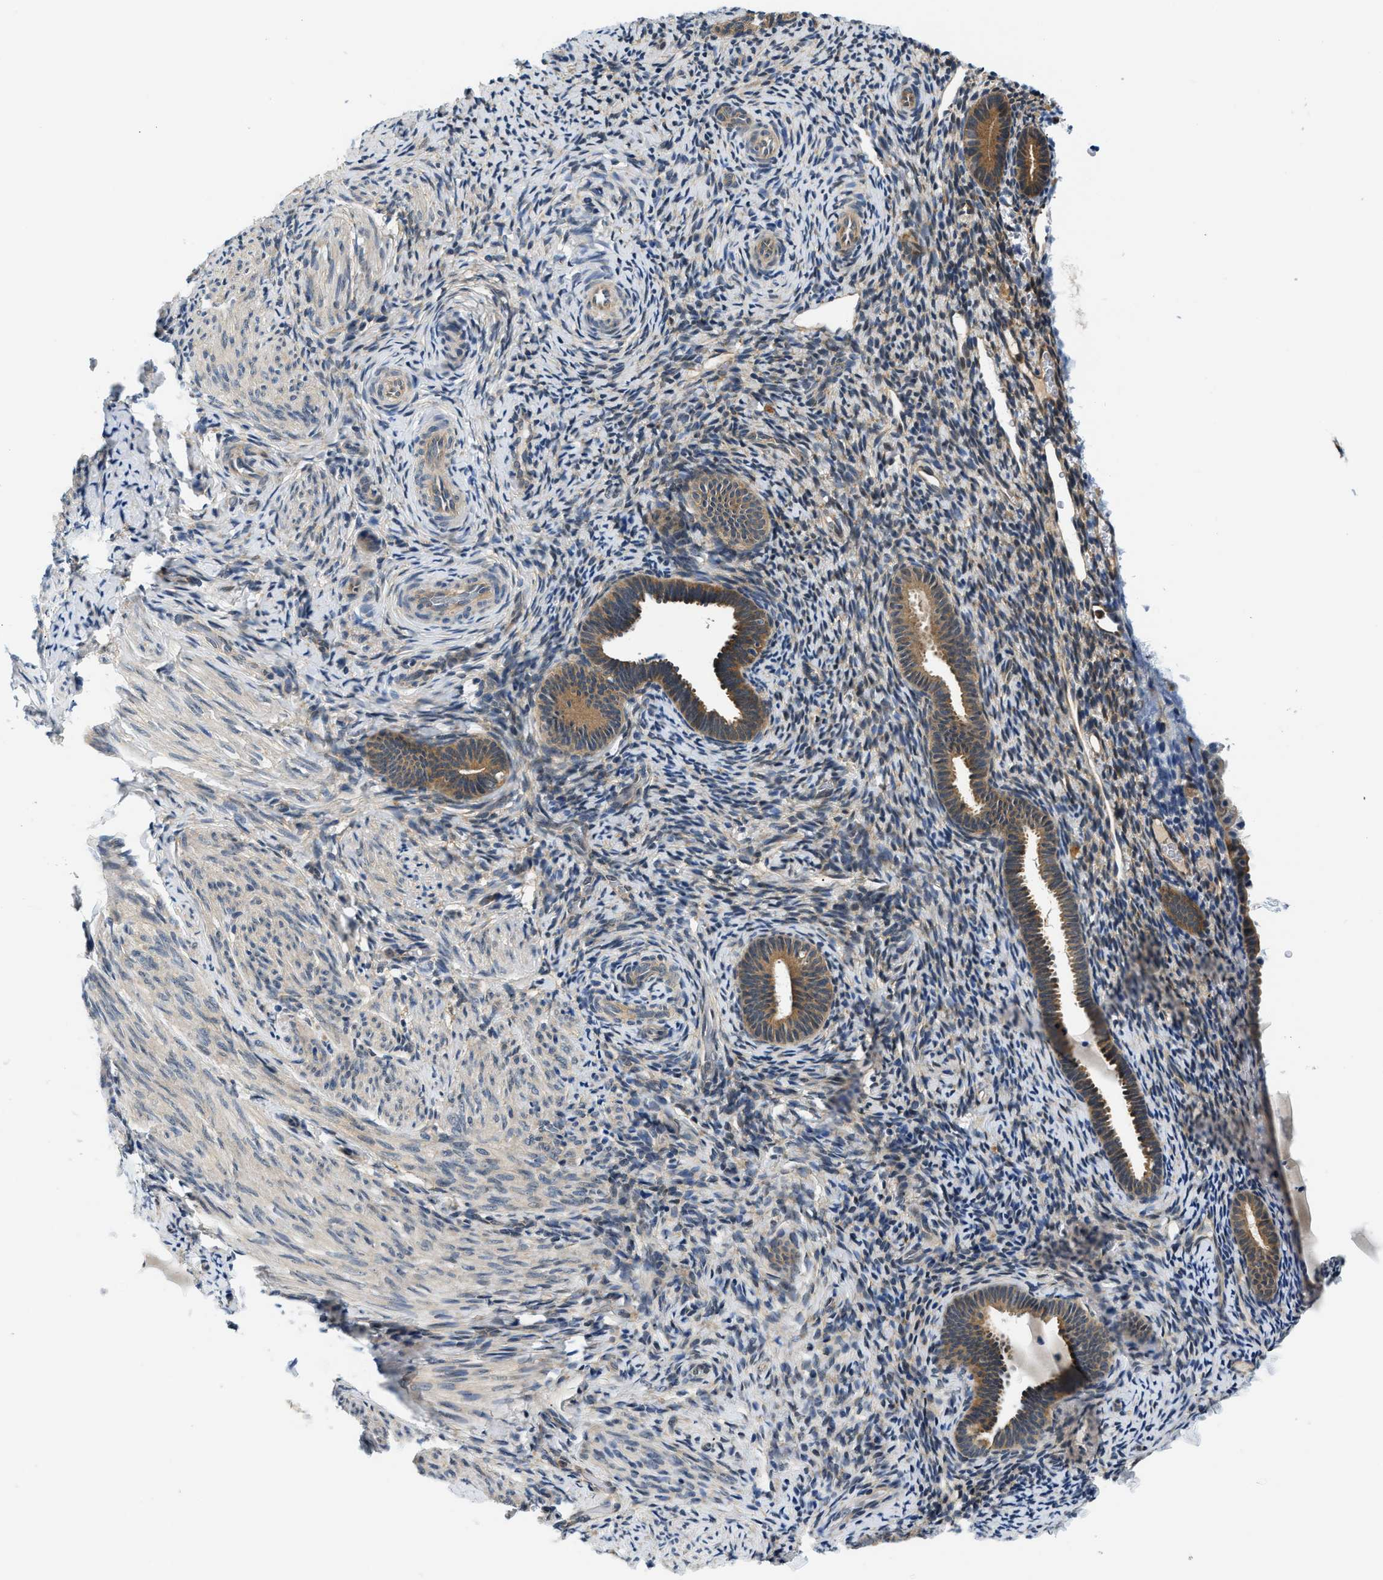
{"staining": {"intensity": "weak", "quantity": "<25%", "location": "cytoplasmic/membranous"}, "tissue": "endometrium", "cell_type": "Cells in endometrial stroma", "image_type": "normal", "snomed": [{"axis": "morphology", "description": "Normal tissue, NOS"}, {"axis": "topography", "description": "Endometrium"}], "caption": "Immunohistochemistry image of normal endometrium: endometrium stained with DAB exhibits no significant protein positivity in cells in endometrial stroma.", "gene": "SMAD4", "patient": {"sex": "female", "age": 51}}